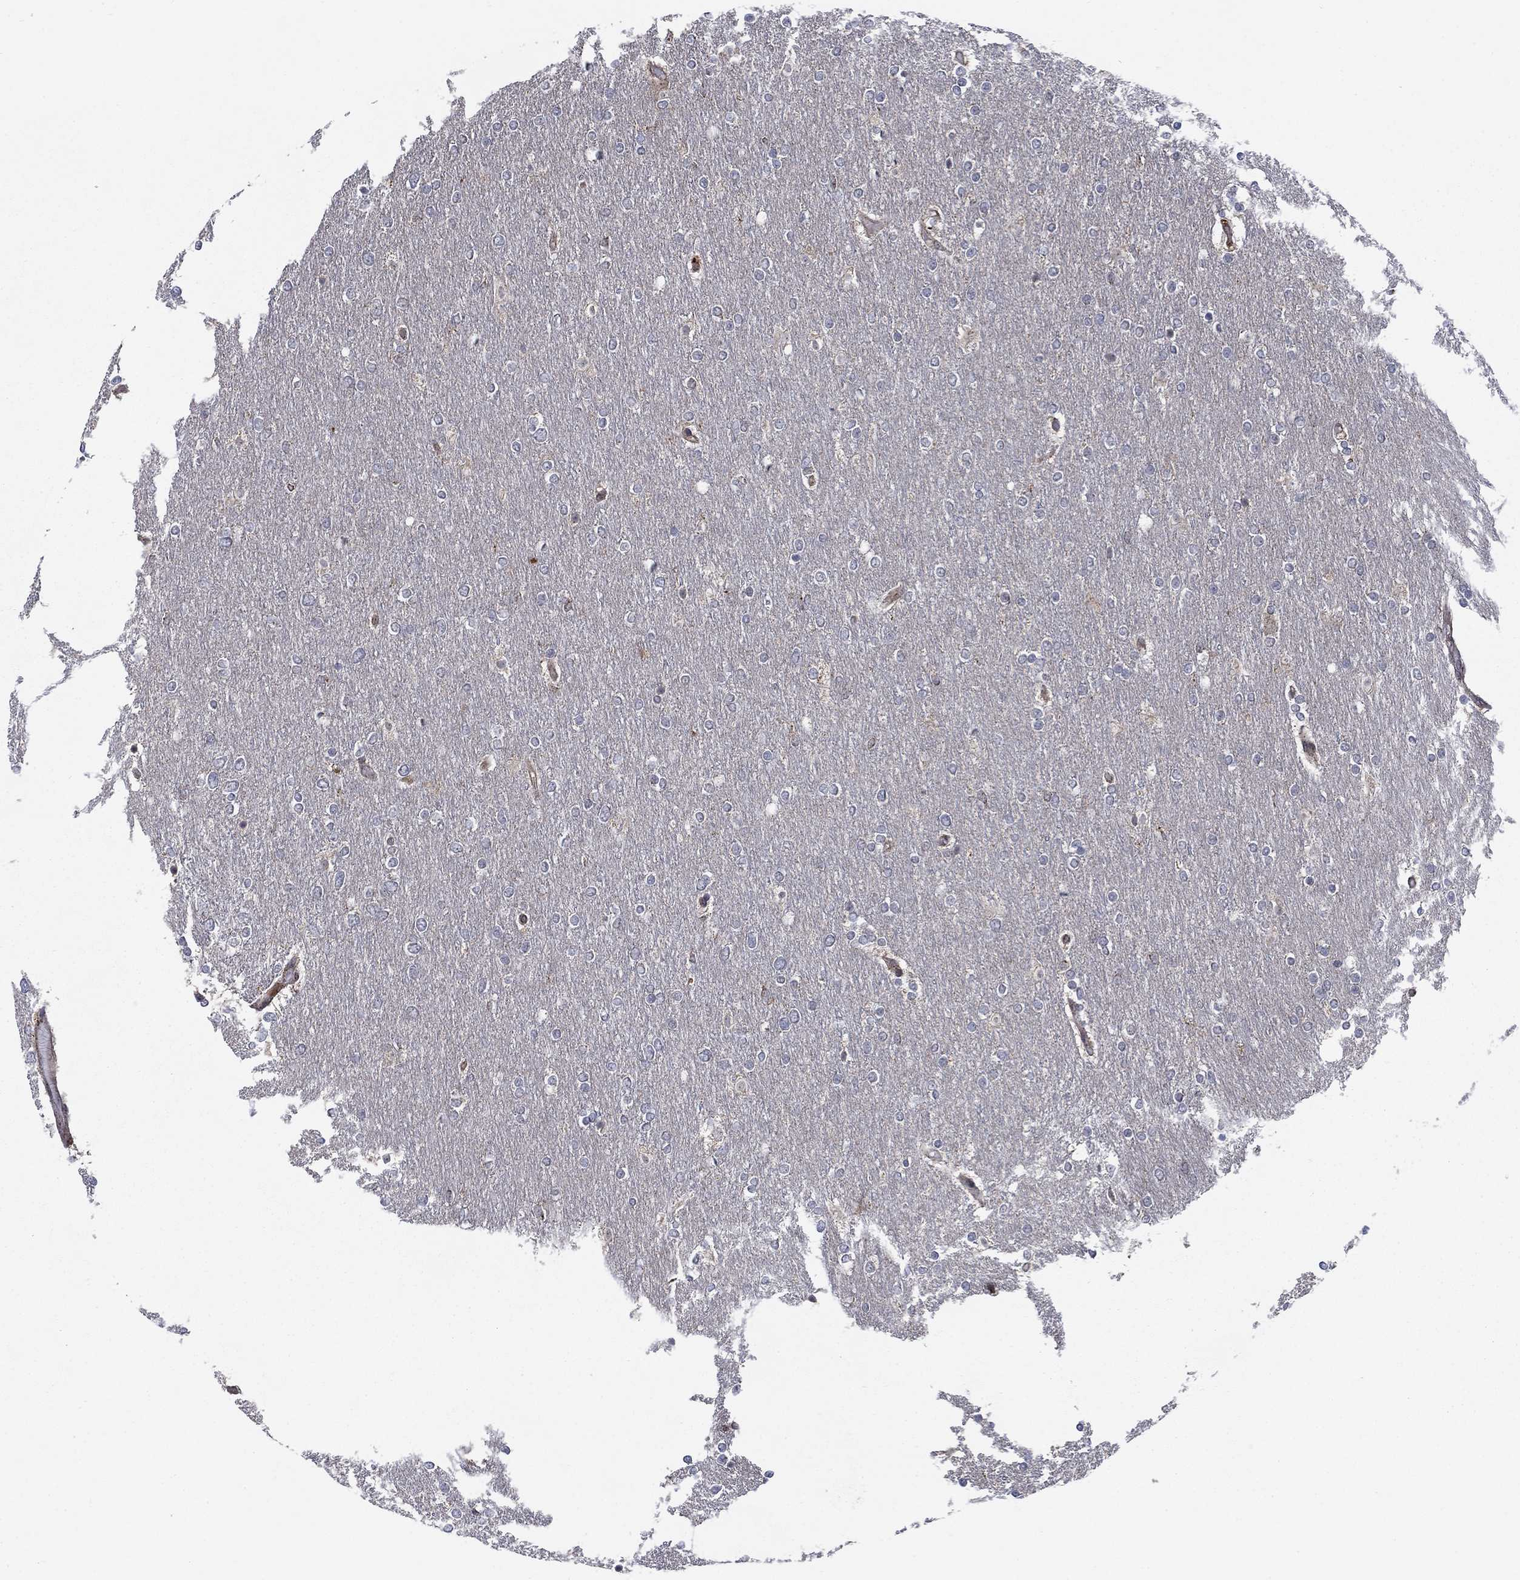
{"staining": {"intensity": "negative", "quantity": "none", "location": "none"}, "tissue": "glioma", "cell_type": "Tumor cells", "image_type": "cancer", "snomed": [{"axis": "morphology", "description": "Glioma, malignant, High grade"}, {"axis": "topography", "description": "Brain"}], "caption": "Immunohistochemistry (IHC) of high-grade glioma (malignant) displays no staining in tumor cells.", "gene": "IFI35", "patient": {"sex": "female", "age": 61}}